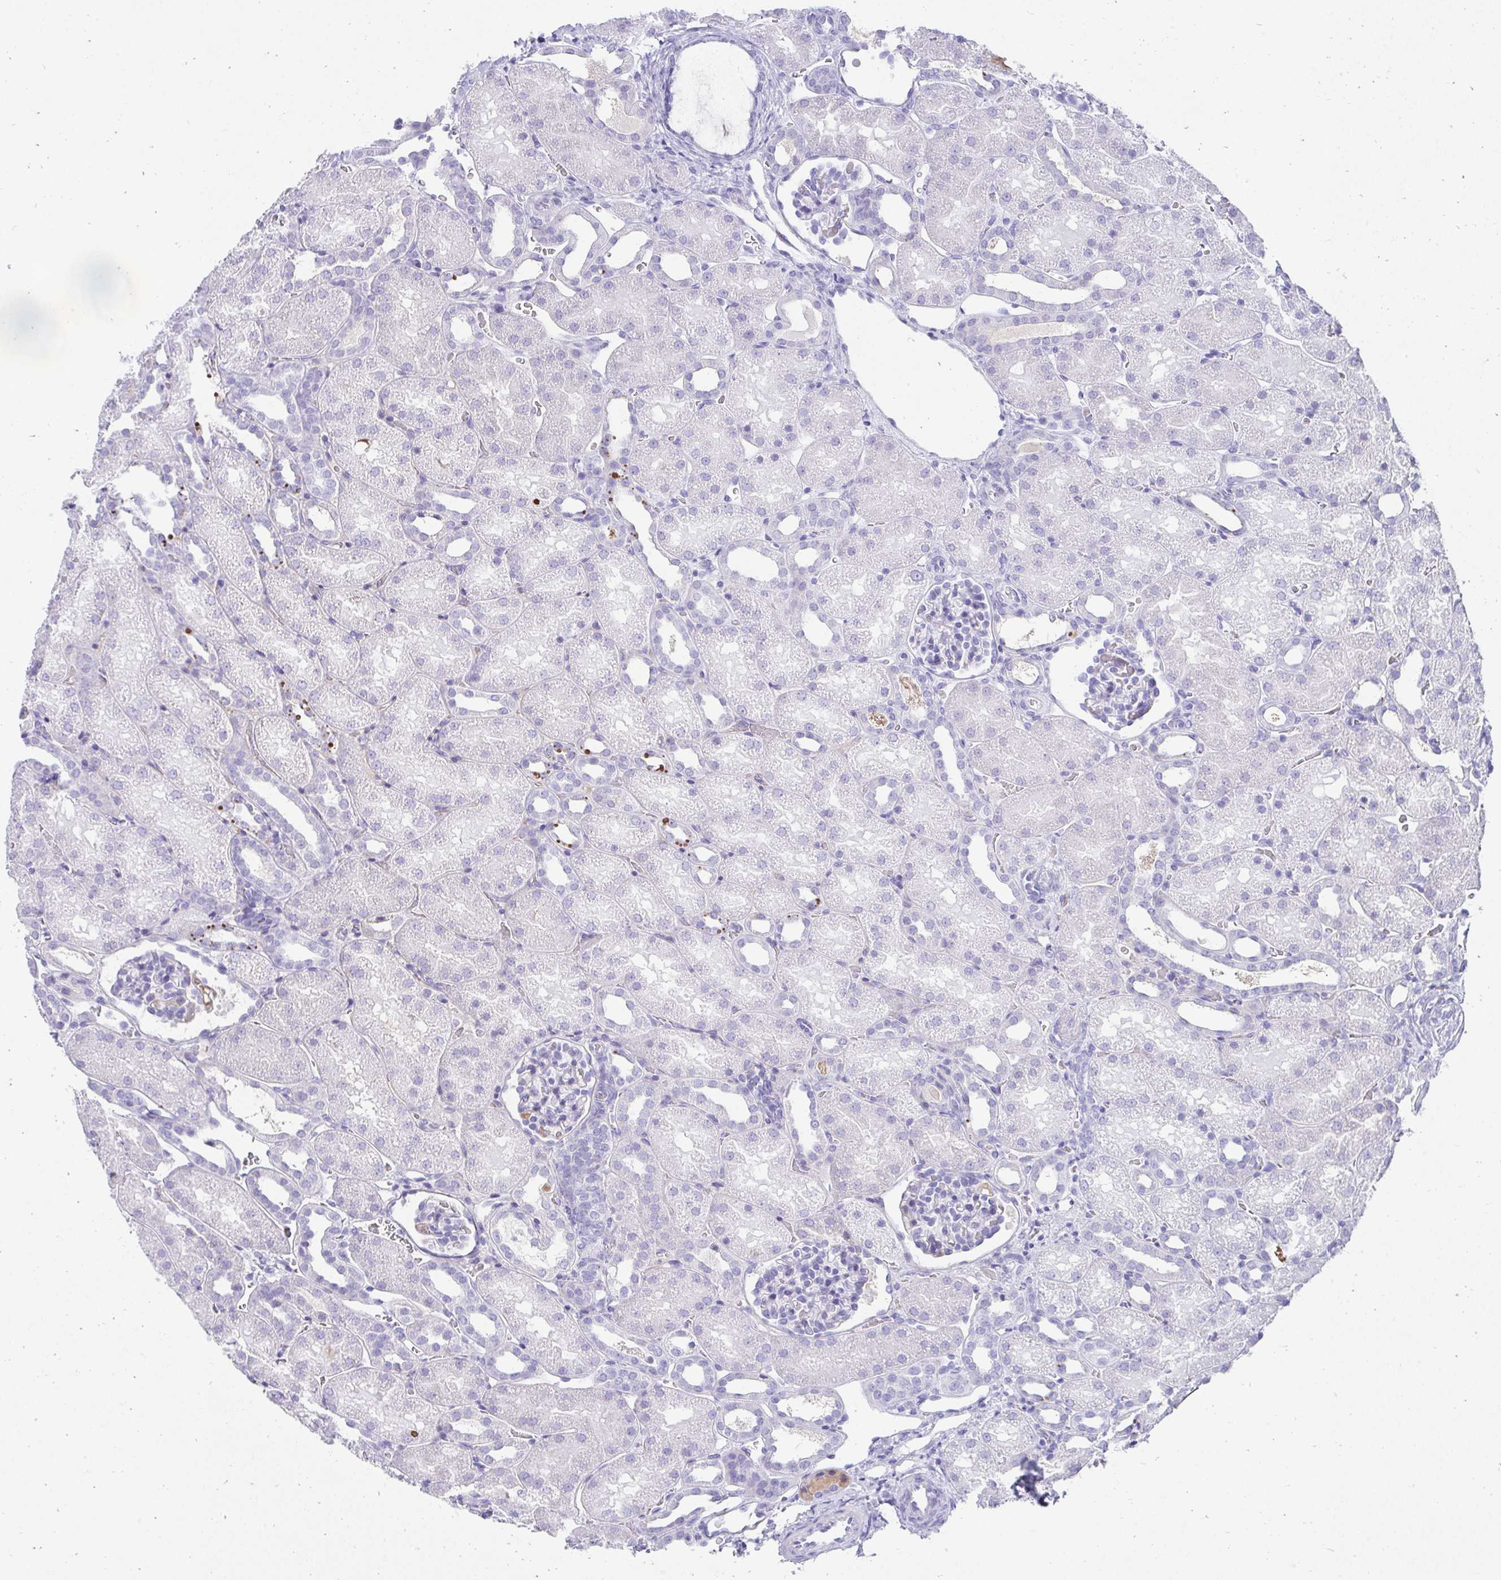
{"staining": {"intensity": "negative", "quantity": "none", "location": "none"}, "tissue": "kidney", "cell_type": "Cells in glomeruli", "image_type": "normal", "snomed": [{"axis": "morphology", "description": "Normal tissue, NOS"}, {"axis": "topography", "description": "Kidney"}], "caption": "Cells in glomeruli are negative for protein expression in benign human kidney. (DAB (3,3'-diaminobenzidine) immunohistochemistry (IHC) visualized using brightfield microscopy, high magnification).", "gene": "TNNT1", "patient": {"sex": "male", "age": 2}}